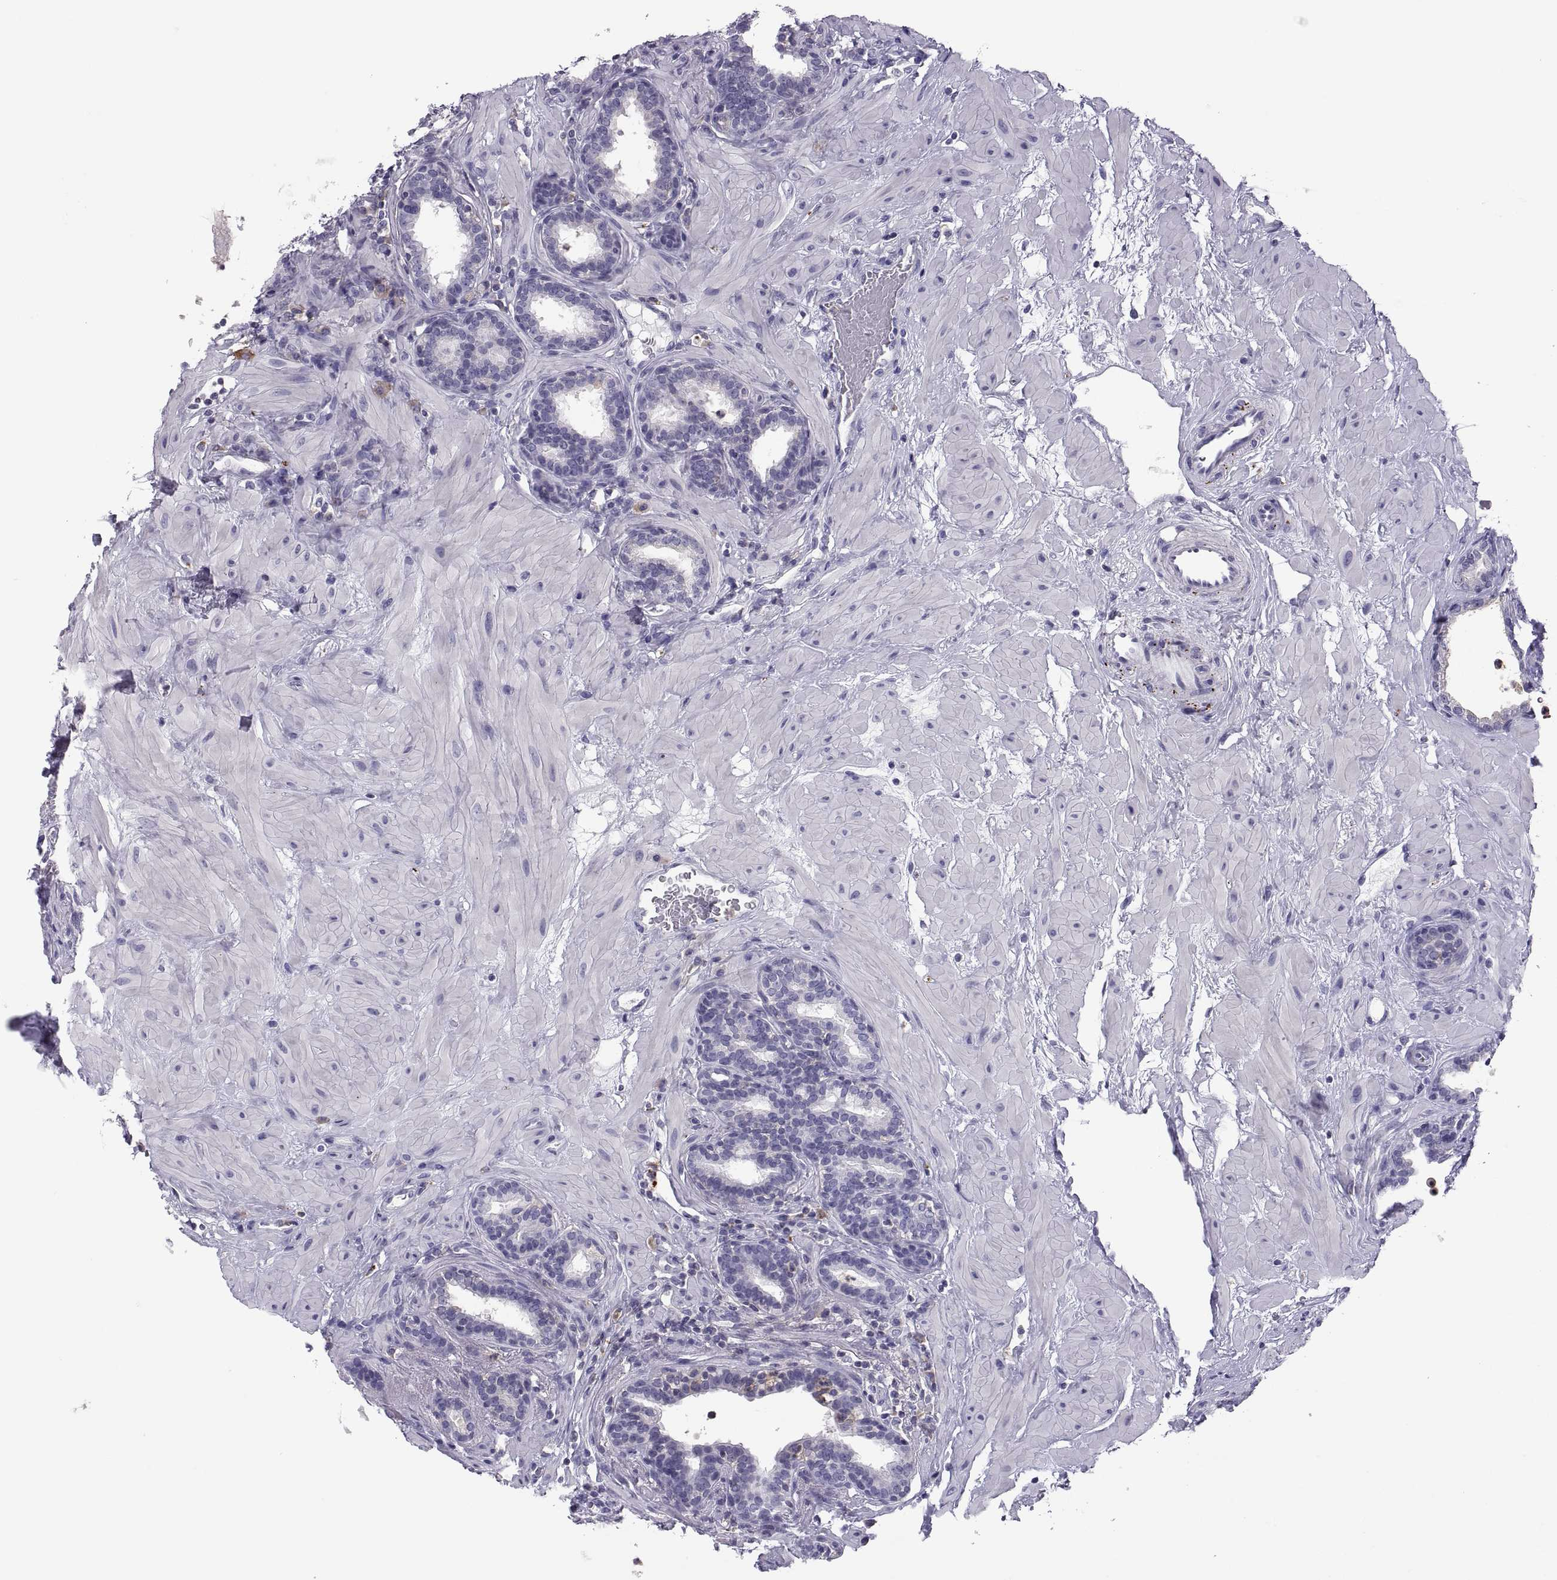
{"staining": {"intensity": "negative", "quantity": "none", "location": "none"}, "tissue": "prostate", "cell_type": "Glandular cells", "image_type": "normal", "snomed": [{"axis": "morphology", "description": "Normal tissue, NOS"}, {"axis": "topography", "description": "Prostate"}], "caption": "Benign prostate was stained to show a protein in brown. There is no significant positivity in glandular cells. (IHC, brightfield microscopy, high magnification).", "gene": "RGS19", "patient": {"sex": "male", "age": 37}}